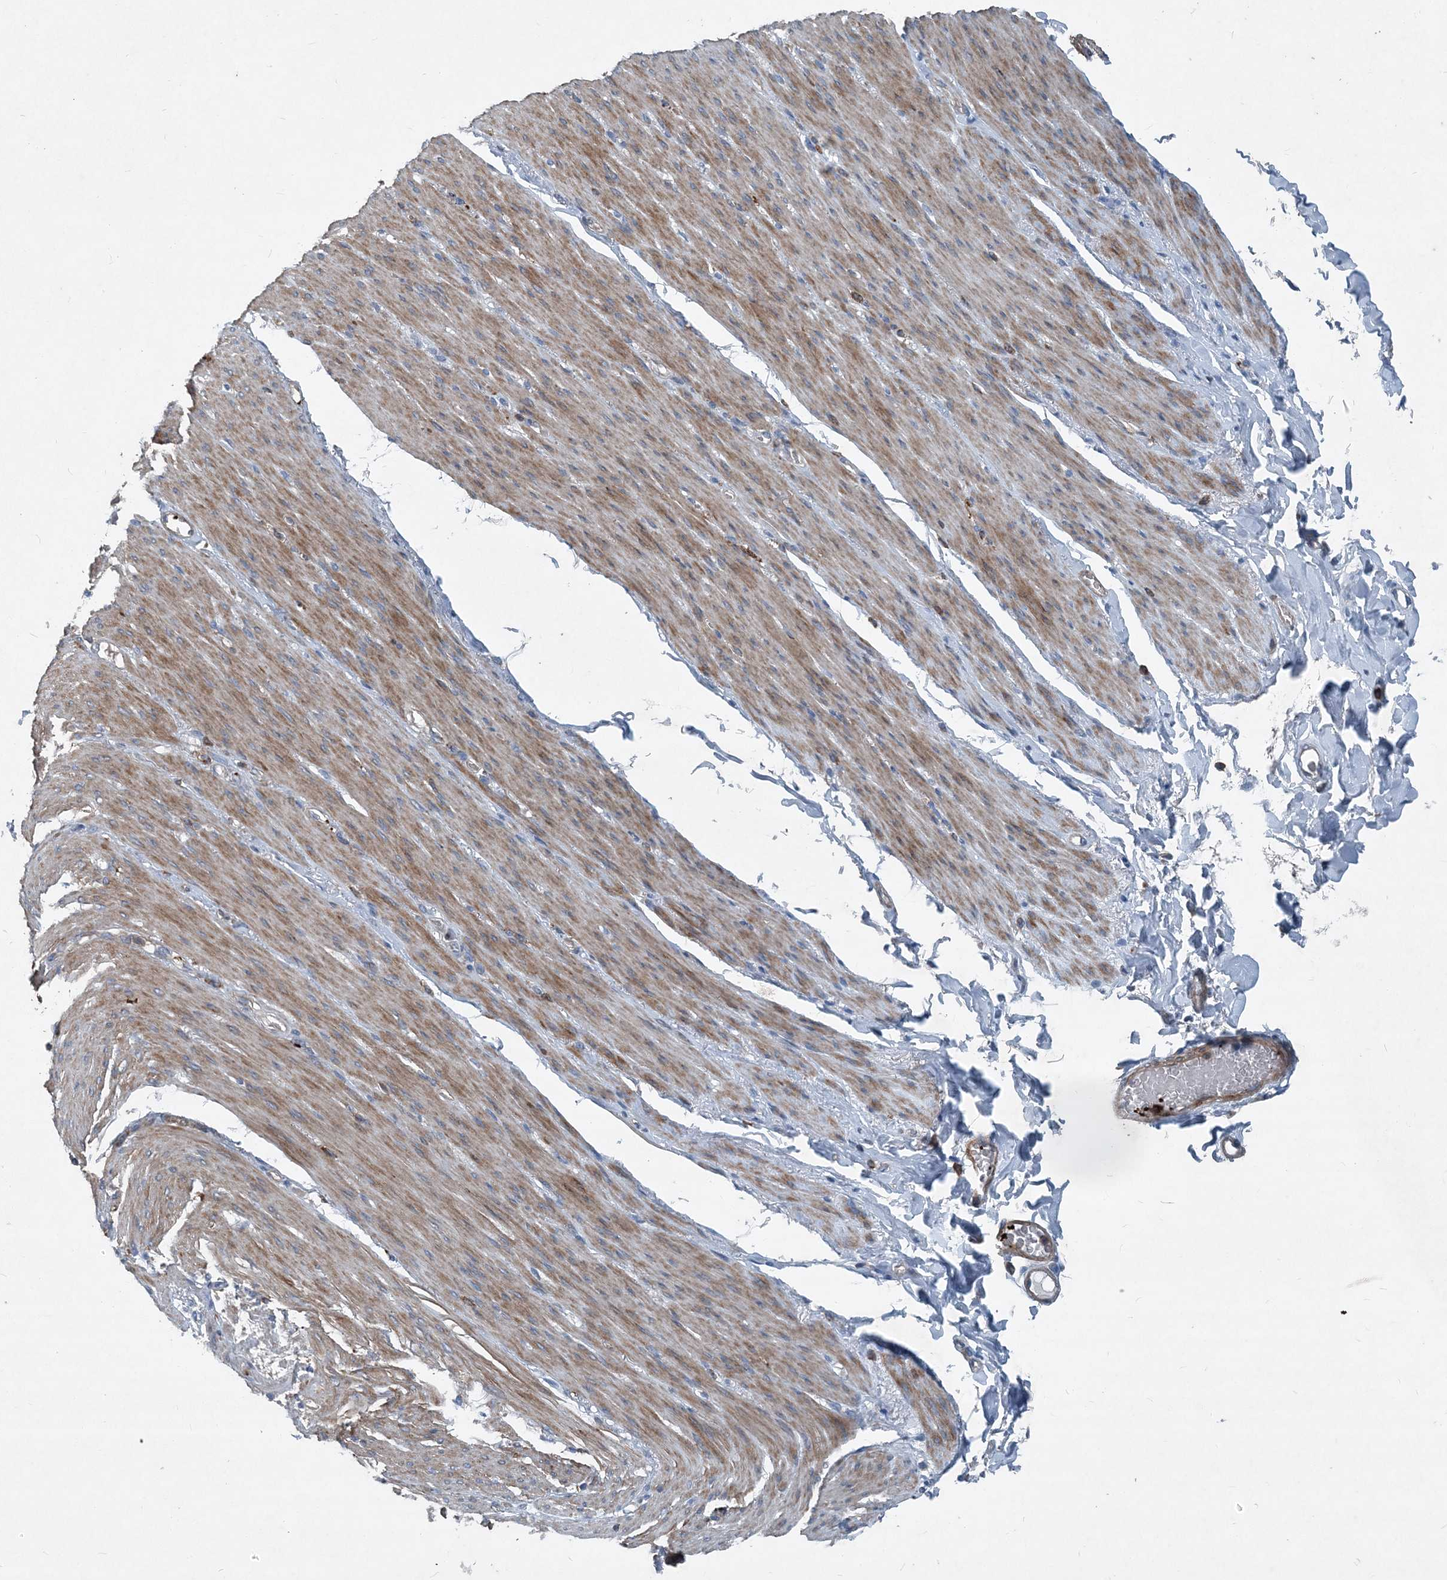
{"staining": {"intensity": "moderate", "quantity": "<25%", "location": "cytoplasmic/membranous"}, "tissue": "adipose tissue", "cell_type": "Adipocytes", "image_type": "normal", "snomed": [{"axis": "morphology", "description": "Normal tissue, NOS"}, {"axis": "topography", "description": "Colon"}, {"axis": "topography", "description": "Peripheral nerve tissue"}], "caption": "The photomicrograph demonstrates a brown stain indicating the presence of a protein in the cytoplasmic/membranous of adipocytes in adipose tissue.", "gene": "DGUOK", "patient": {"sex": "female", "age": 61}}